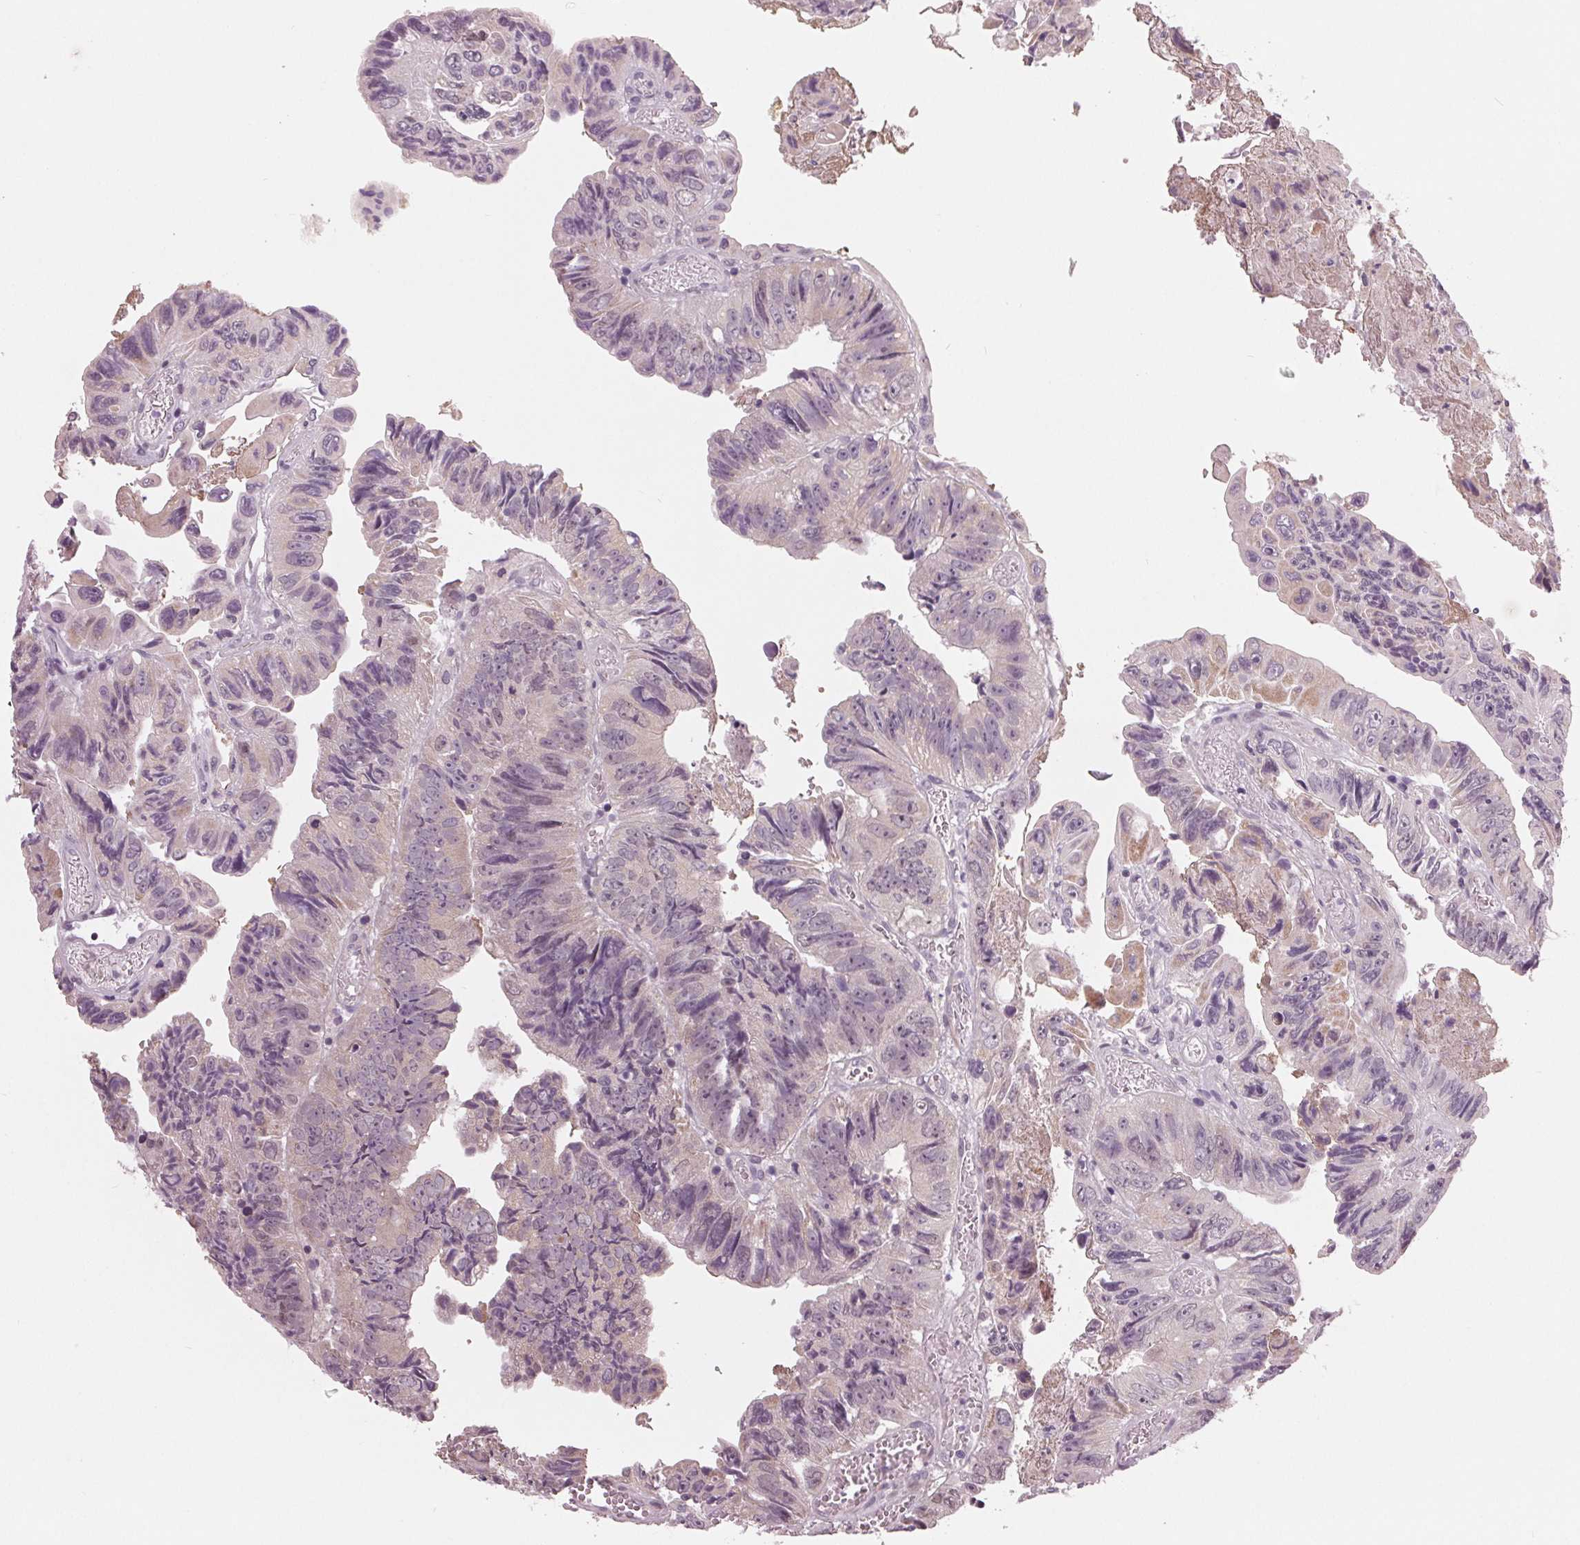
{"staining": {"intensity": "negative", "quantity": "none", "location": "none"}, "tissue": "colorectal cancer", "cell_type": "Tumor cells", "image_type": "cancer", "snomed": [{"axis": "morphology", "description": "Adenocarcinoma, NOS"}, {"axis": "topography", "description": "Colon"}], "caption": "Immunohistochemistry of human adenocarcinoma (colorectal) shows no positivity in tumor cells.", "gene": "ZNF605", "patient": {"sex": "female", "age": 84}}